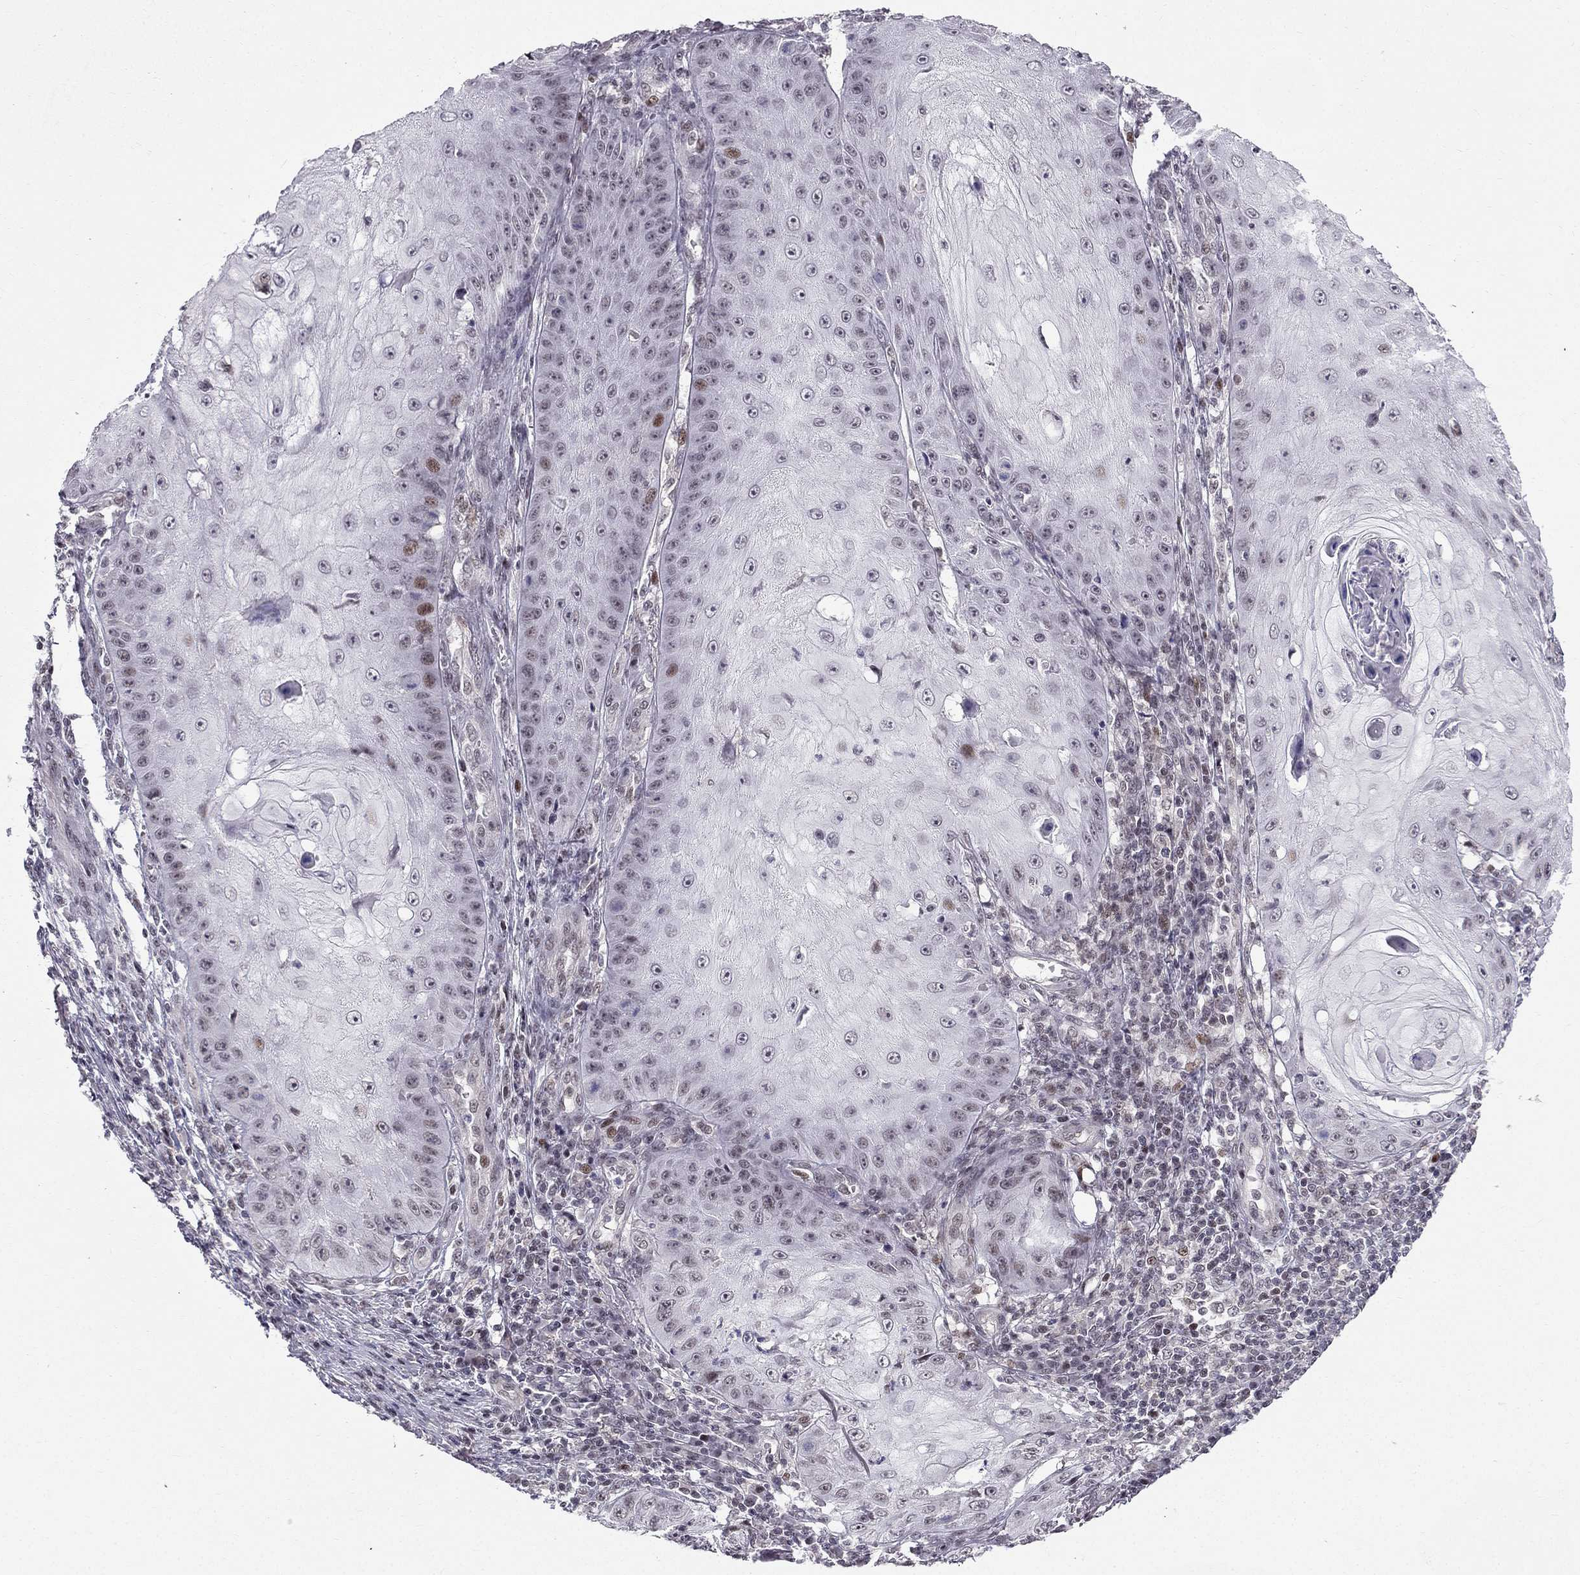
{"staining": {"intensity": "moderate", "quantity": "<25%", "location": "nuclear"}, "tissue": "skin cancer", "cell_type": "Tumor cells", "image_type": "cancer", "snomed": [{"axis": "morphology", "description": "Squamous cell carcinoma, NOS"}, {"axis": "topography", "description": "Skin"}], "caption": "Skin cancer (squamous cell carcinoma) stained with immunohistochemistry demonstrates moderate nuclear staining in about <25% of tumor cells. (IHC, brightfield microscopy, high magnification).", "gene": "RPRD2", "patient": {"sex": "male", "age": 70}}